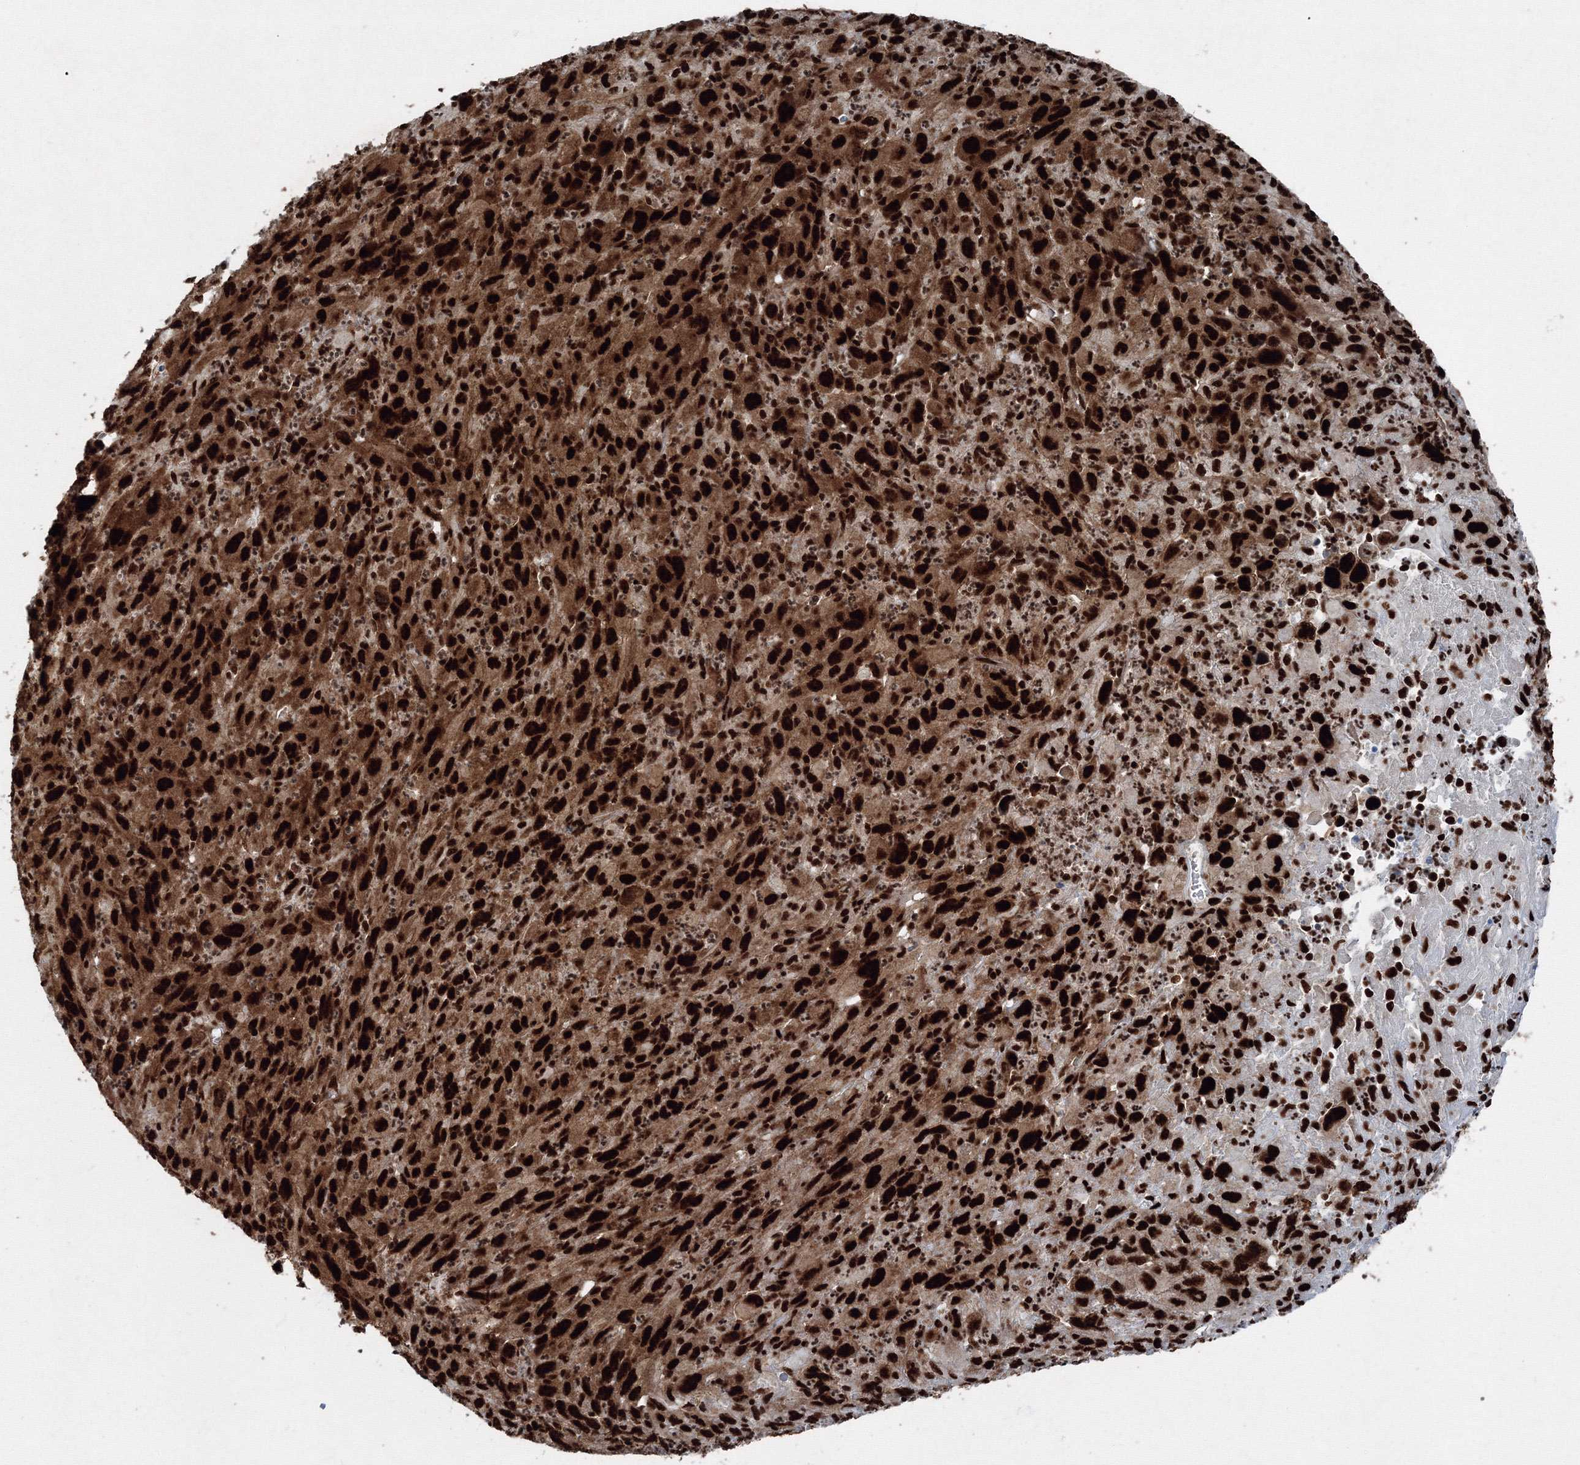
{"staining": {"intensity": "strong", "quantity": ">75%", "location": "cytoplasmic/membranous,nuclear"}, "tissue": "melanoma", "cell_type": "Tumor cells", "image_type": "cancer", "snomed": [{"axis": "morphology", "description": "Malignant melanoma, Metastatic site"}, {"axis": "topography", "description": "Skin"}], "caption": "Human malignant melanoma (metastatic site) stained with a protein marker reveals strong staining in tumor cells.", "gene": "SNRPC", "patient": {"sex": "female", "age": 56}}